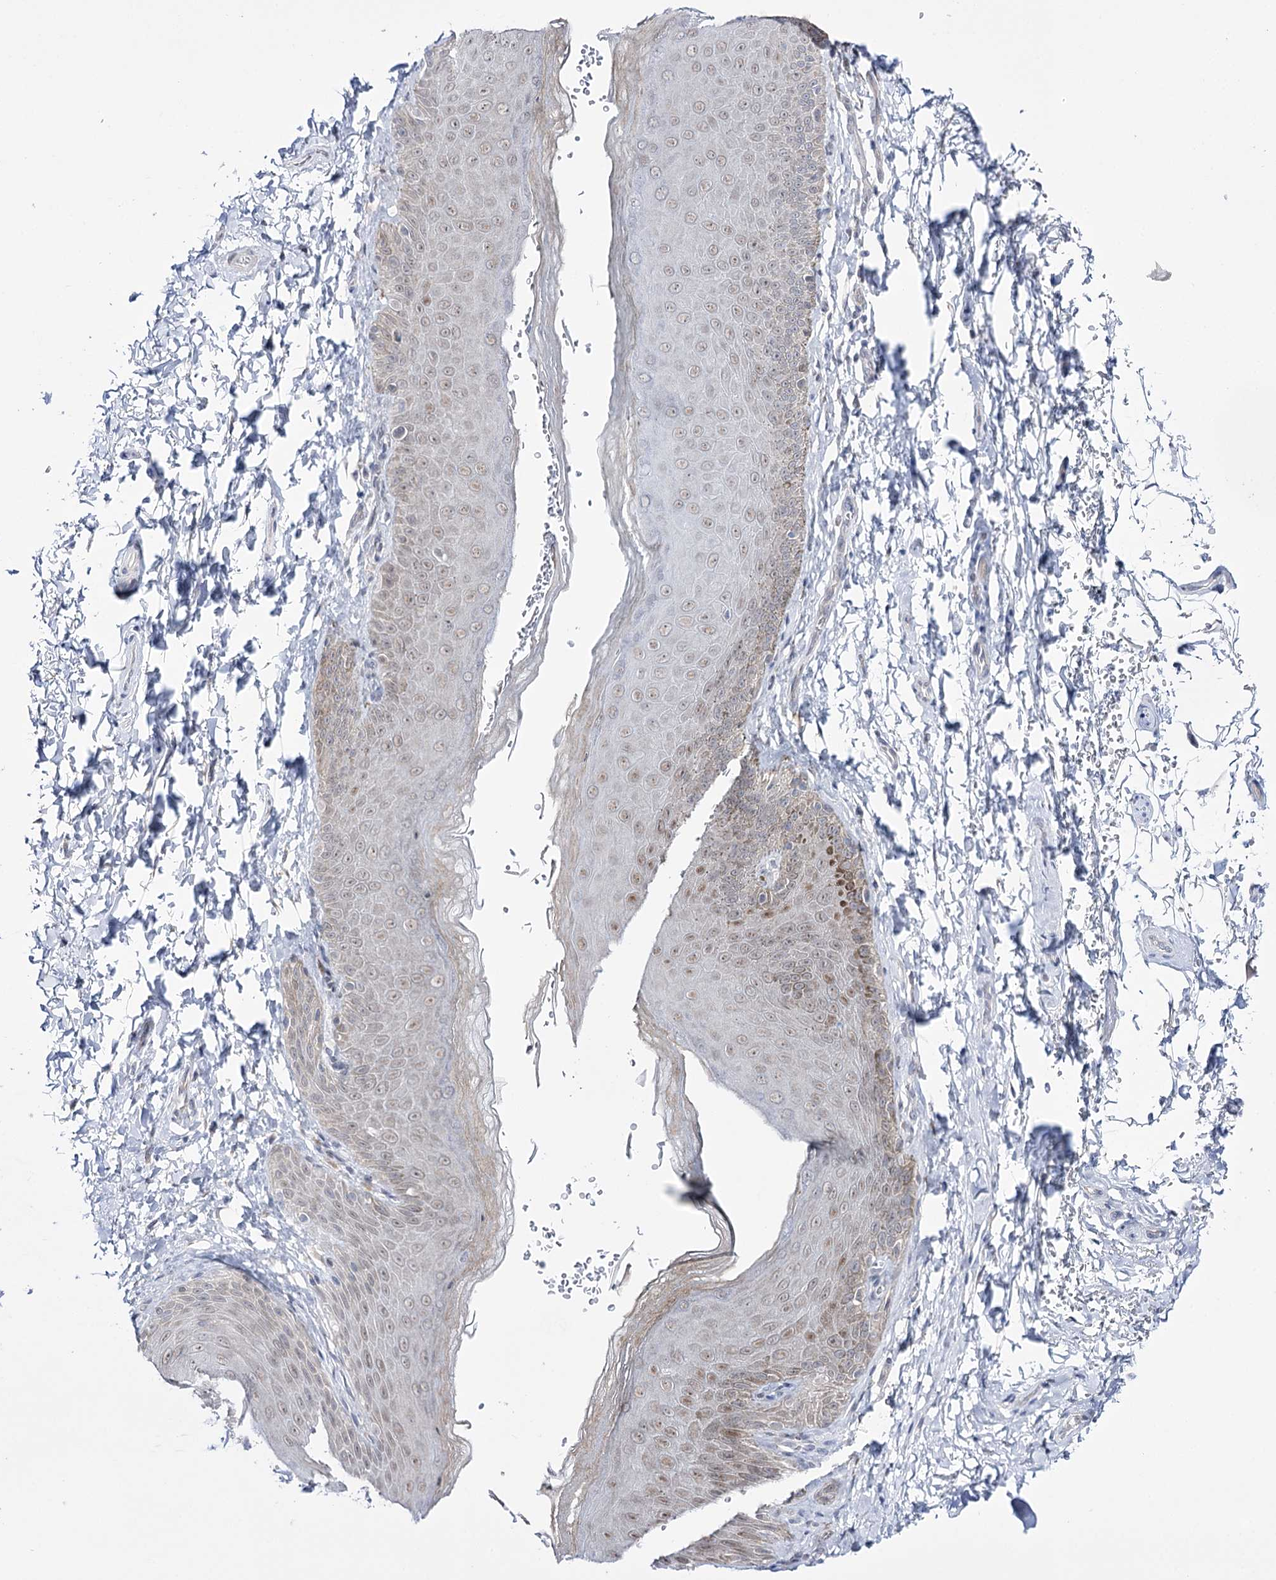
{"staining": {"intensity": "moderate", "quantity": "<25%", "location": "cytoplasmic/membranous,nuclear"}, "tissue": "skin", "cell_type": "Epidermal cells", "image_type": "normal", "snomed": [{"axis": "morphology", "description": "Normal tissue, NOS"}, {"axis": "topography", "description": "Anal"}], "caption": "Immunohistochemistry (IHC) (DAB (3,3'-diaminobenzidine)) staining of normal skin reveals moderate cytoplasmic/membranous,nuclear protein expression in approximately <25% of epidermal cells.", "gene": "RBM15B", "patient": {"sex": "male", "age": 44}}